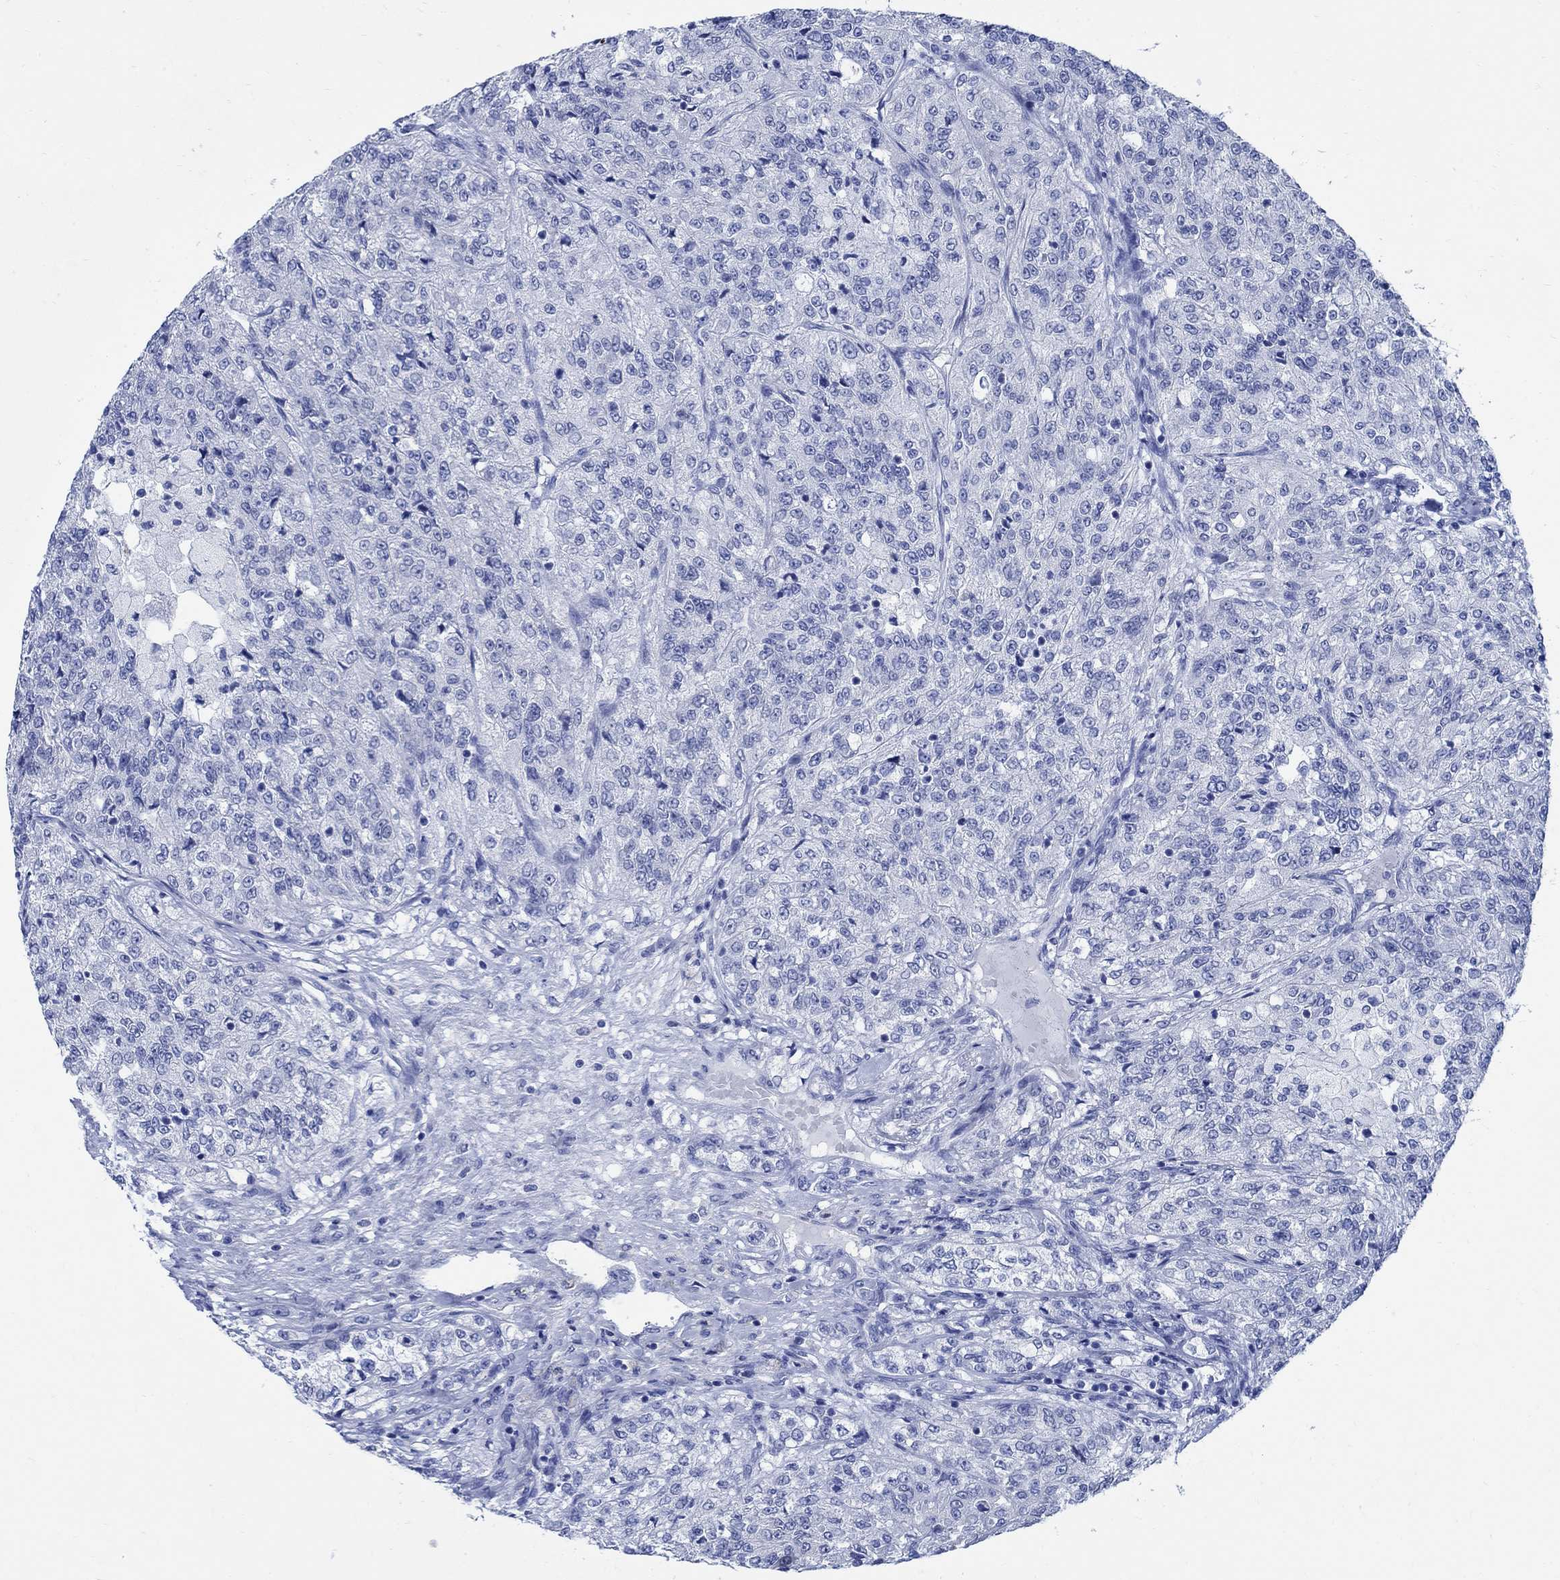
{"staining": {"intensity": "negative", "quantity": "none", "location": "none"}, "tissue": "renal cancer", "cell_type": "Tumor cells", "image_type": "cancer", "snomed": [{"axis": "morphology", "description": "Adenocarcinoma, NOS"}, {"axis": "topography", "description": "Kidney"}], "caption": "A photomicrograph of renal cancer stained for a protein shows no brown staining in tumor cells.", "gene": "CAMK2N1", "patient": {"sex": "female", "age": 63}}